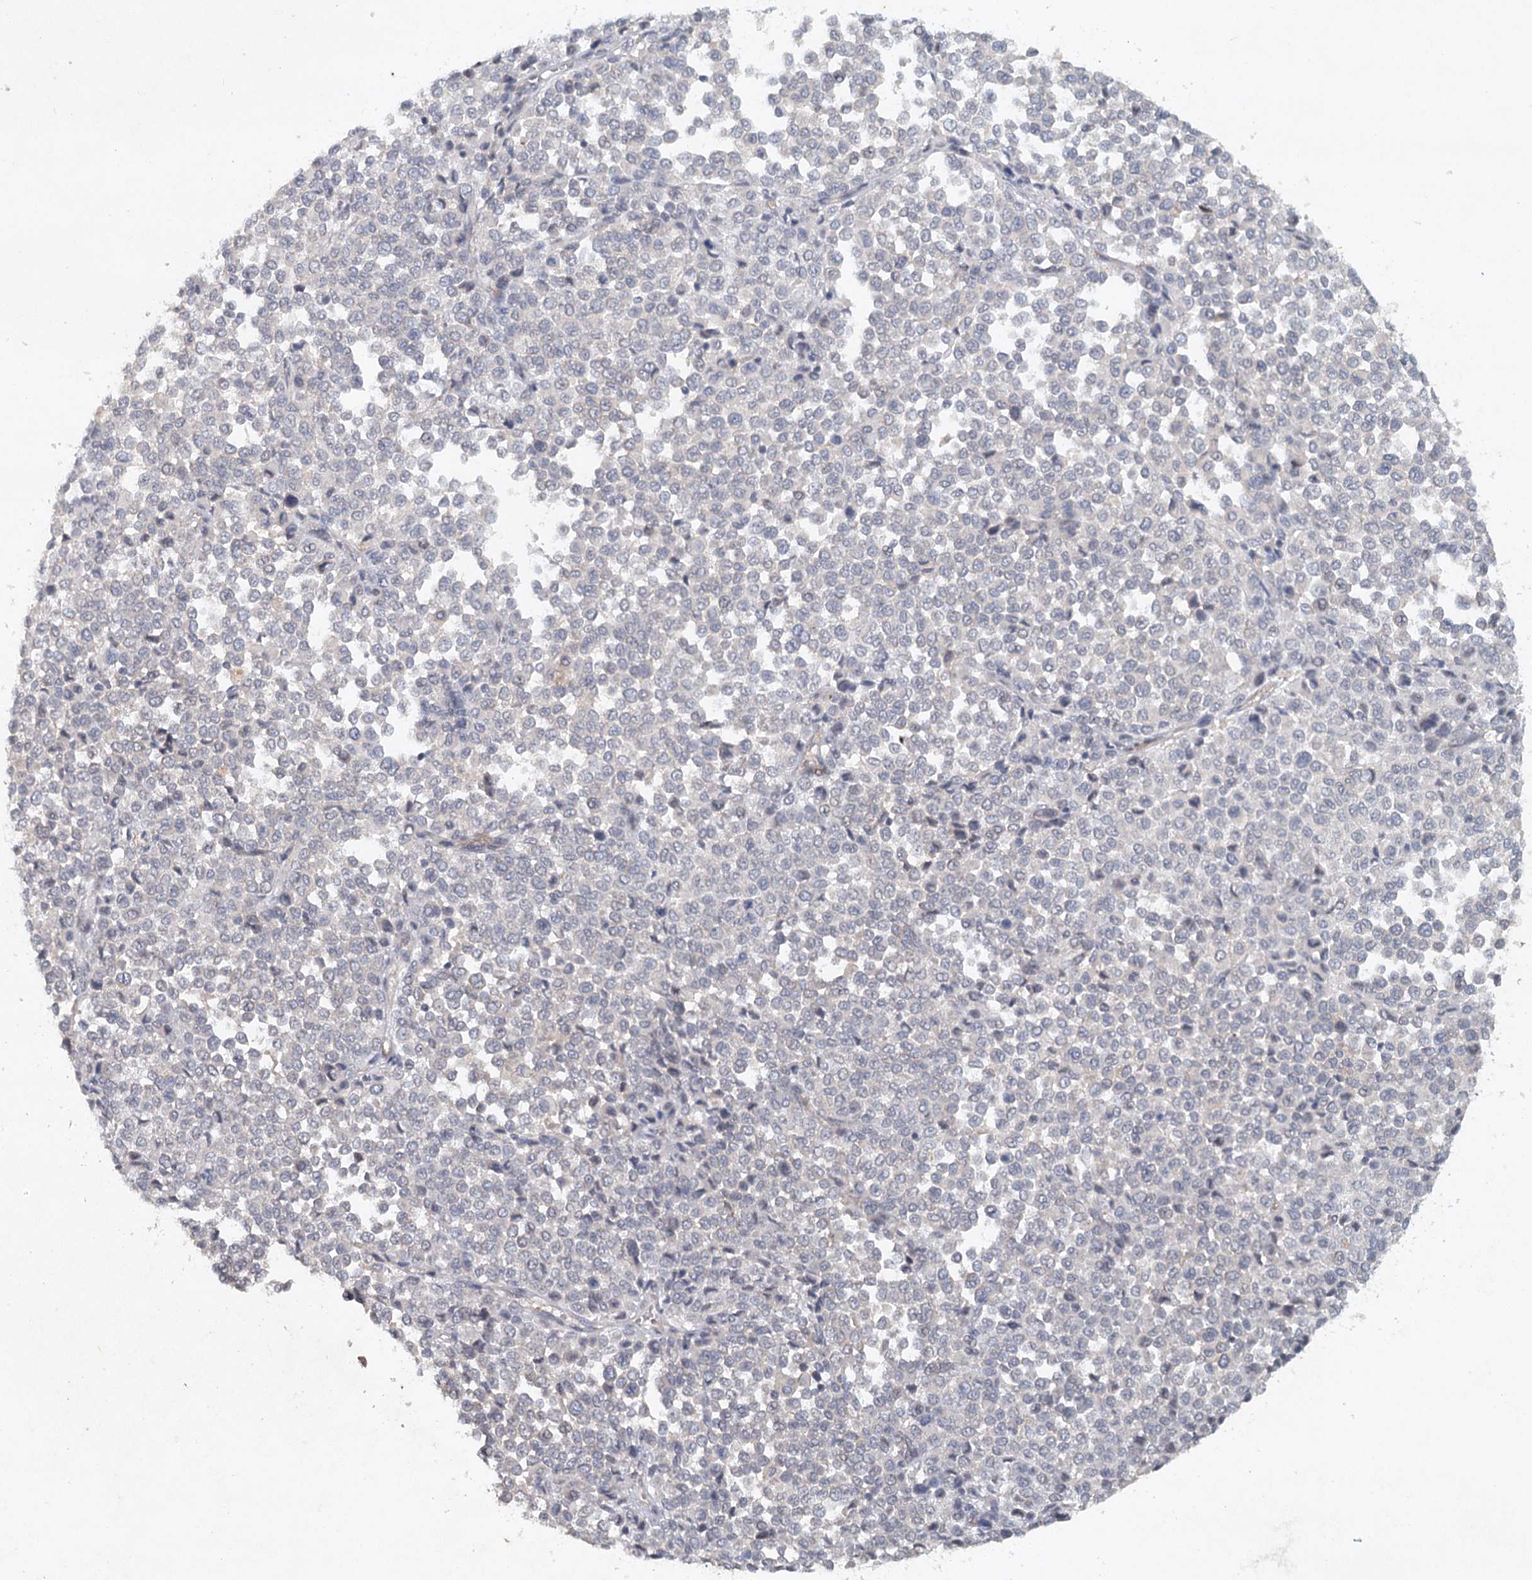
{"staining": {"intensity": "negative", "quantity": "none", "location": "none"}, "tissue": "melanoma", "cell_type": "Tumor cells", "image_type": "cancer", "snomed": [{"axis": "morphology", "description": "Malignant melanoma, Metastatic site"}, {"axis": "topography", "description": "Pancreas"}], "caption": "Tumor cells are negative for brown protein staining in malignant melanoma (metastatic site).", "gene": "SYNPO", "patient": {"sex": "female", "age": 30}}